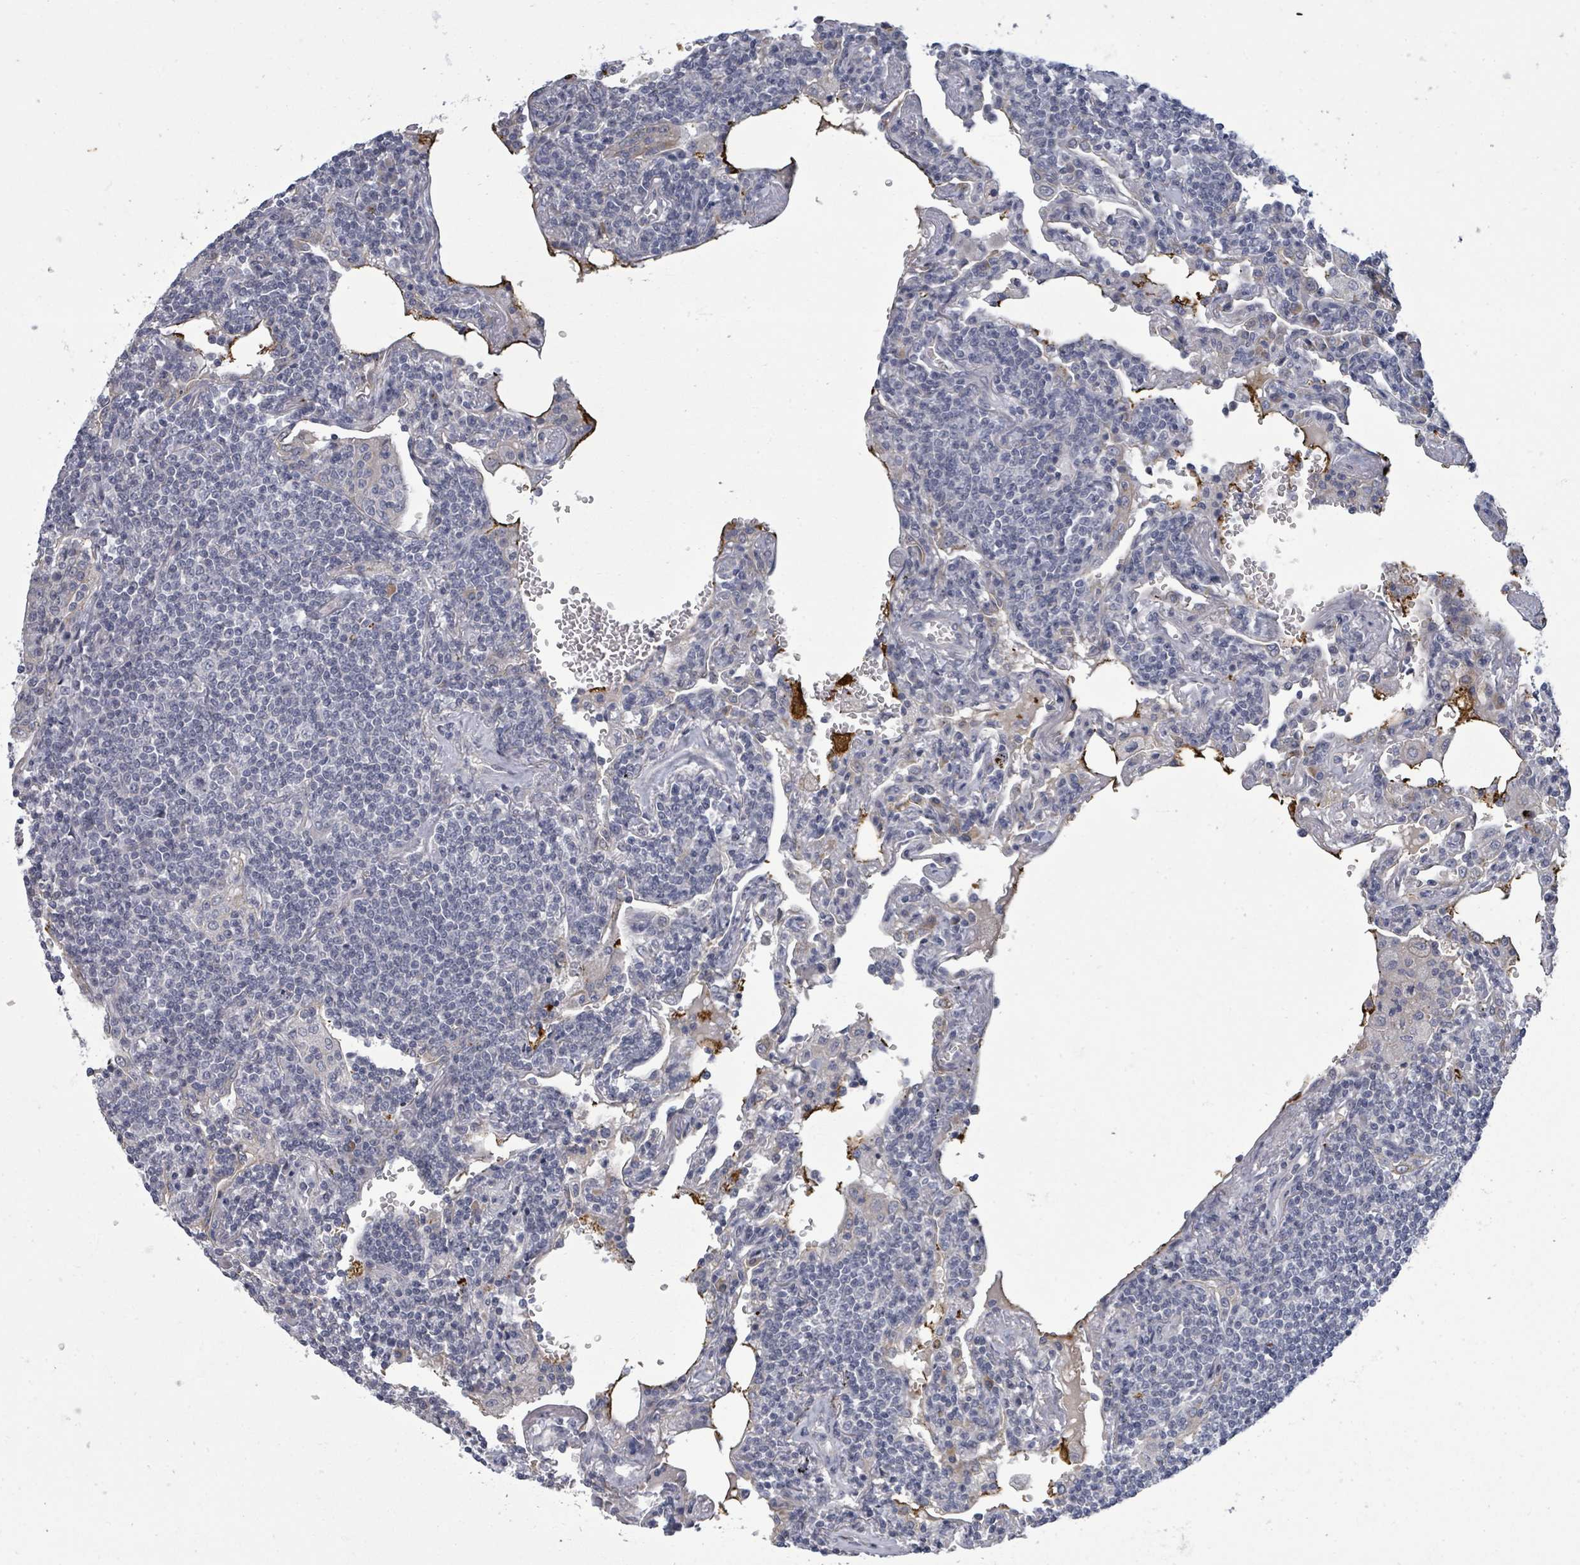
{"staining": {"intensity": "negative", "quantity": "none", "location": "none"}, "tissue": "lymphoma", "cell_type": "Tumor cells", "image_type": "cancer", "snomed": [{"axis": "morphology", "description": "Malignant lymphoma, non-Hodgkin's type, Low grade"}, {"axis": "topography", "description": "Lung"}], "caption": "Immunohistochemical staining of lymphoma shows no significant expression in tumor cells. (DAB (3,3'-diaminobenzidine) immunohistochemistry (IHC) with hematoxylin counter stain).", "gene": "ASB12", "patient": {"sex": "female", "age": 71}}